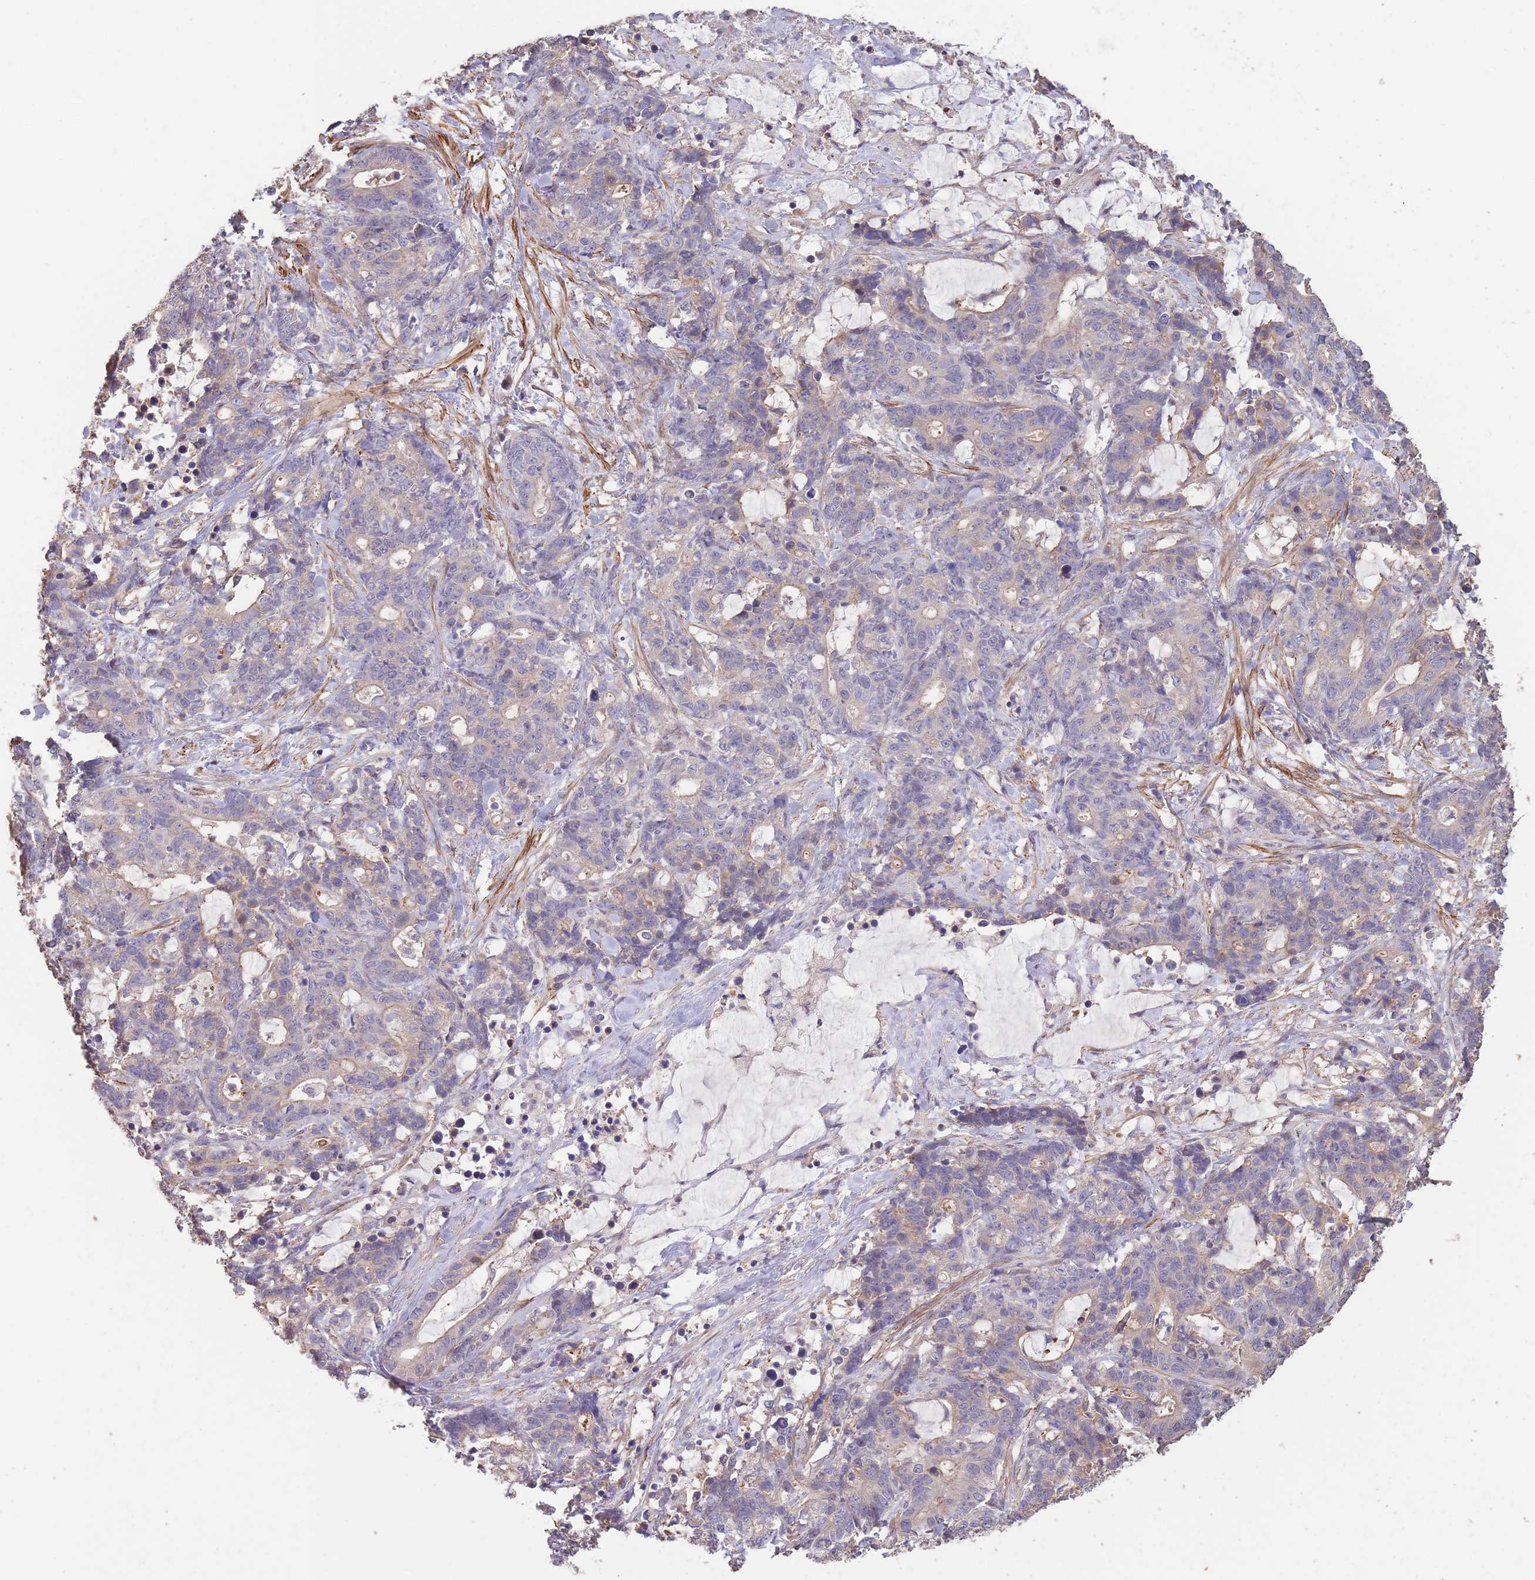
{"staining": {"intensity": "negative", "quantity": "none", "location": "none"}, "tissue": "stomach cancer", "cell_type": "Tumor cells", "image_type": "cancer", "snomed": [{"axis": "morphology", "description": "Normal tissue, NOS"}, {"axis": "morphology", "description": "Adenocarcinoma, NOS"}, {"axis": "topography", "description": "Stomach"}], "caption": "Stomach adenocarcinoma was stained to show a protein in brown. There is no significant positivity in tumor cells. Nuclei are stained in blue.", "gene": "NLRC4", "patient": {"sex": "female", "age": 64}}